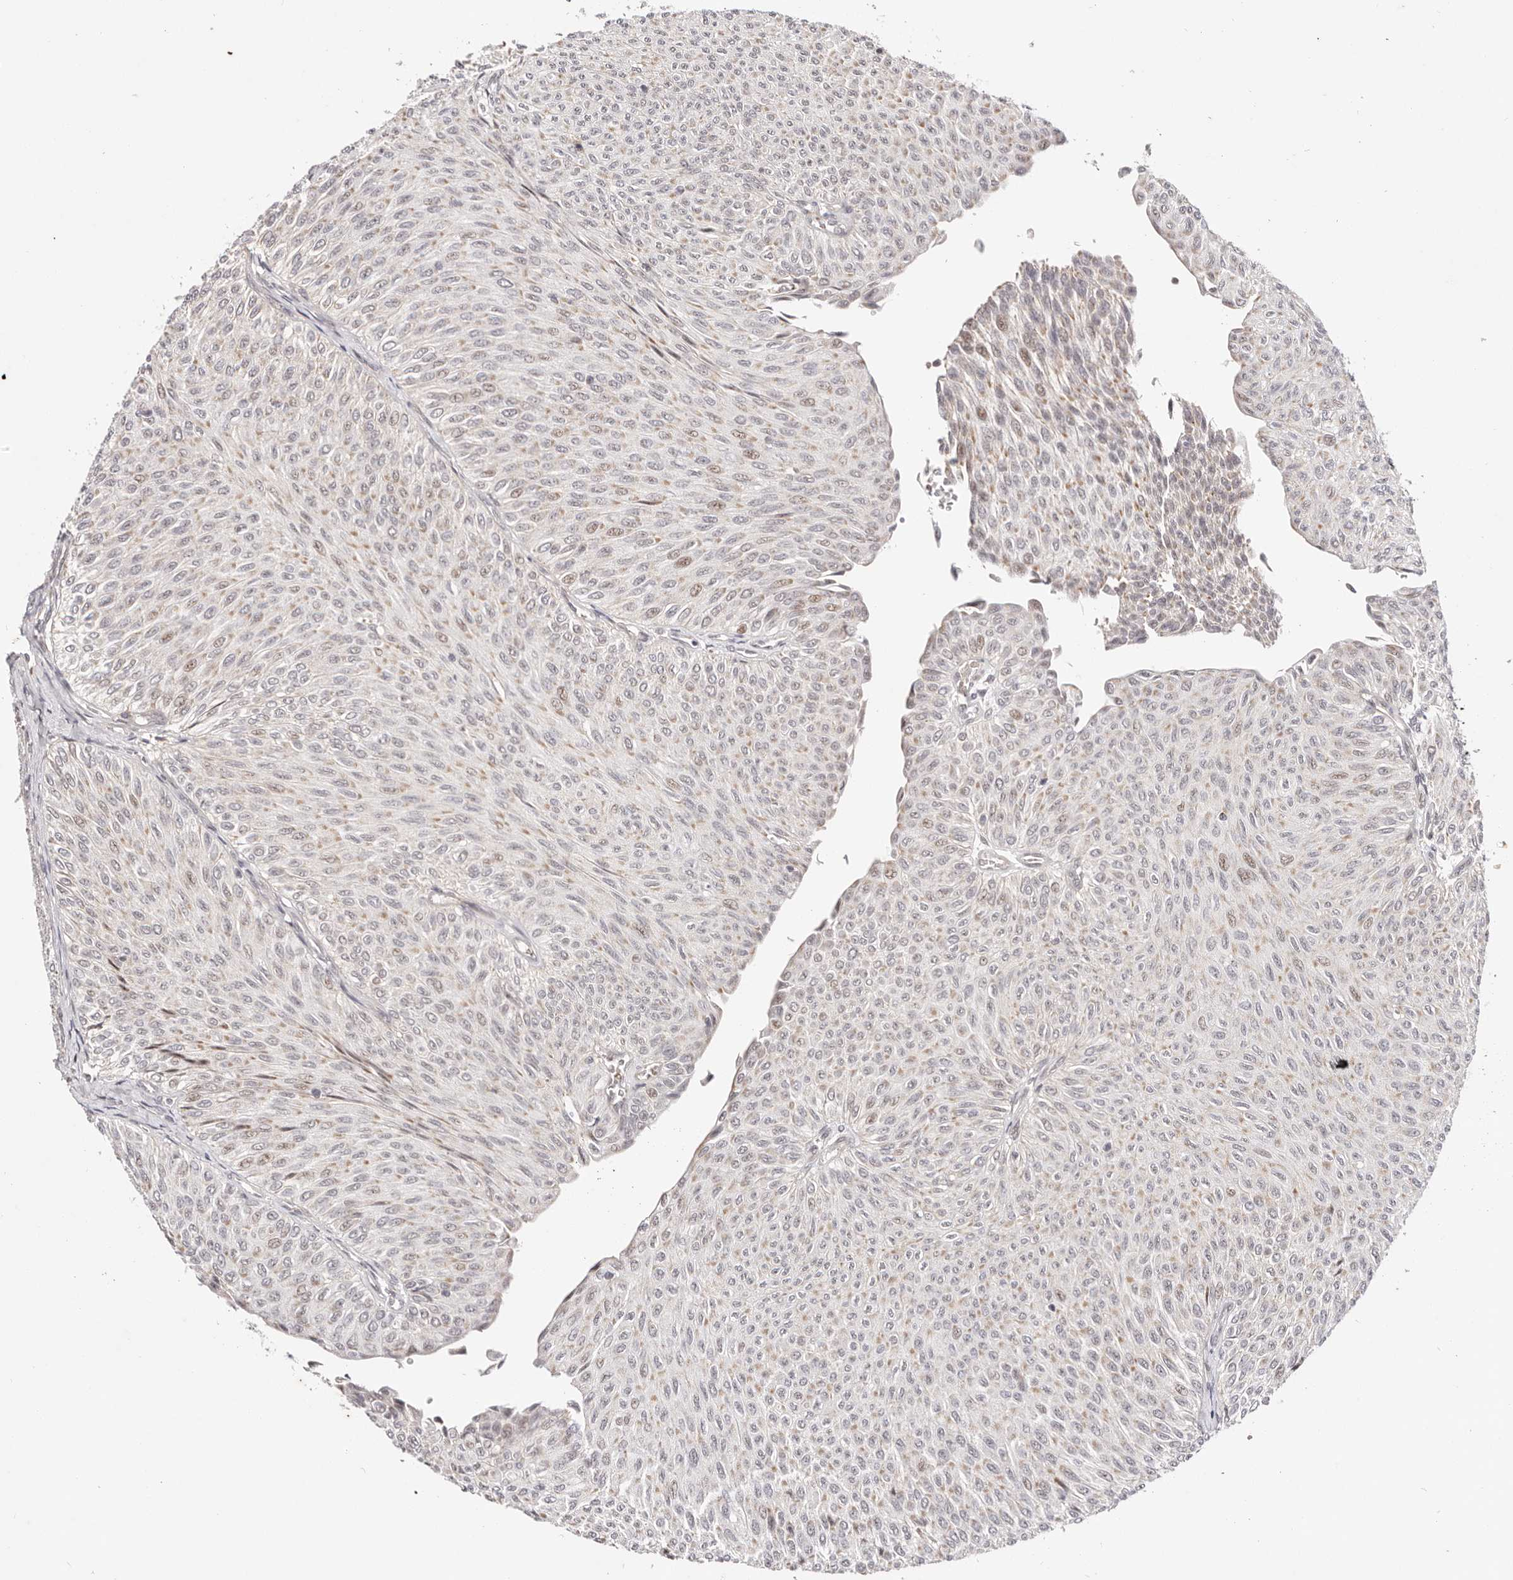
{"staining": {"intensity": "weak", "quantity": "25%-75%", "location": "nuclear"}, "tissue": "urothelial cancer", "cell_type": "Tumor cells", "image_type": "cancer", "snomed": [{"axis": "morphology", "description": "Urothelial carcinoma, Low grade"}, {"axis": "topography", "description": "Urinary bladder"}], "caption": "Immunohistochemical staining of urothelial cancer demonstrates weak nuclear protein expression in approximately 25%-75% of tumor cells.", "gene": "WRN", "patient": {"sex": "male", "age": 78}}